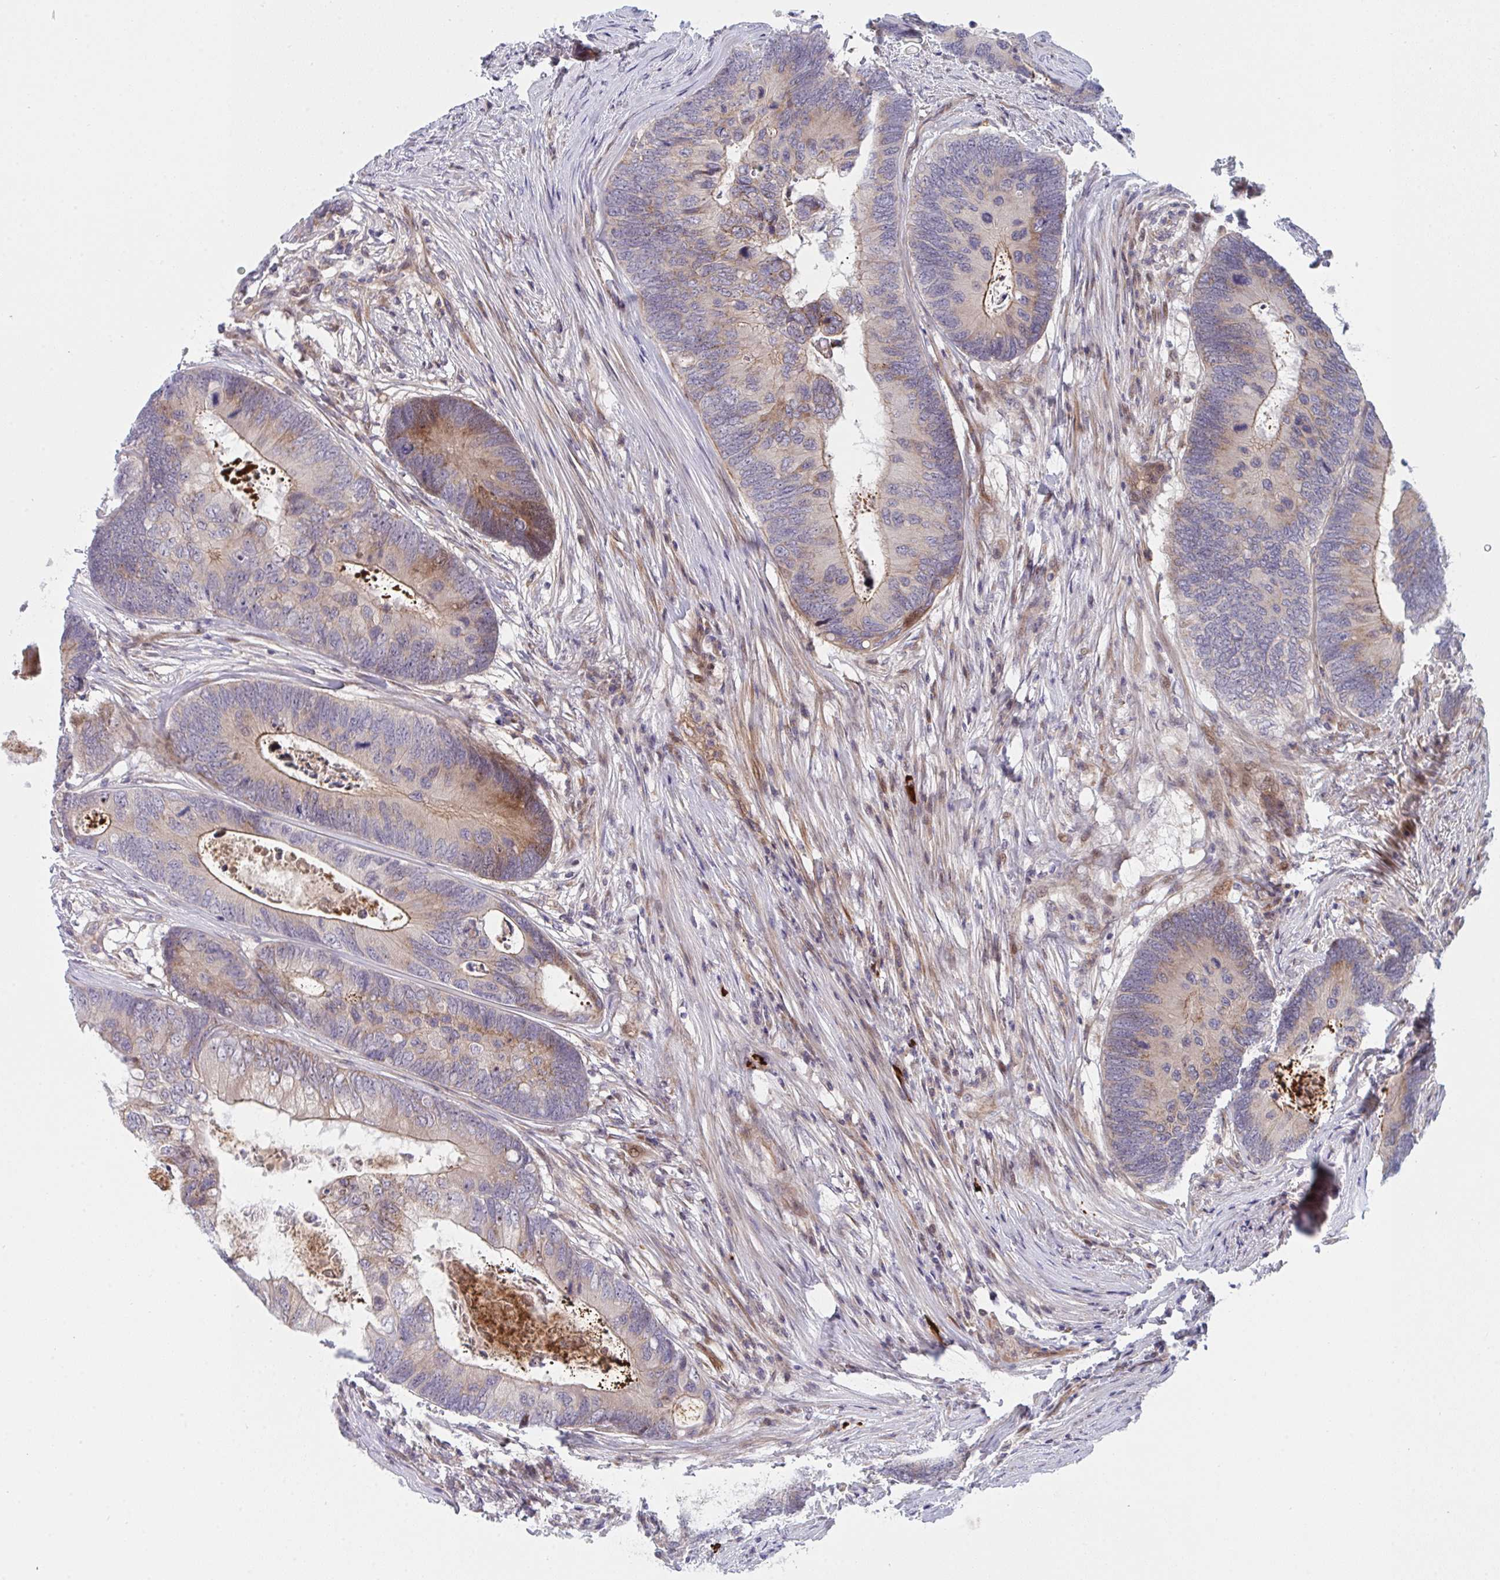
{"staining": {"intensity": "moderate", "quantity": "<25%", "location": "cytoplasmic/membranous"}, "tissue": "colorectal cancer", "cell_type": "Tumor cells", "image_type": "cancer", "snomed": [{"axis": "morphology", "description": "Adenocarcinoma, NOS"}, {"axis": "topography", "description": "Colon"}], "caption": "DAB immunohistochemical staining of colorectal cancer exhibits moderate cytoplasmic/membranous protein expression in about <25% of tumor cells.", "gene": "TNFSF4", "patient": {"sex": "female", "age": 67}}